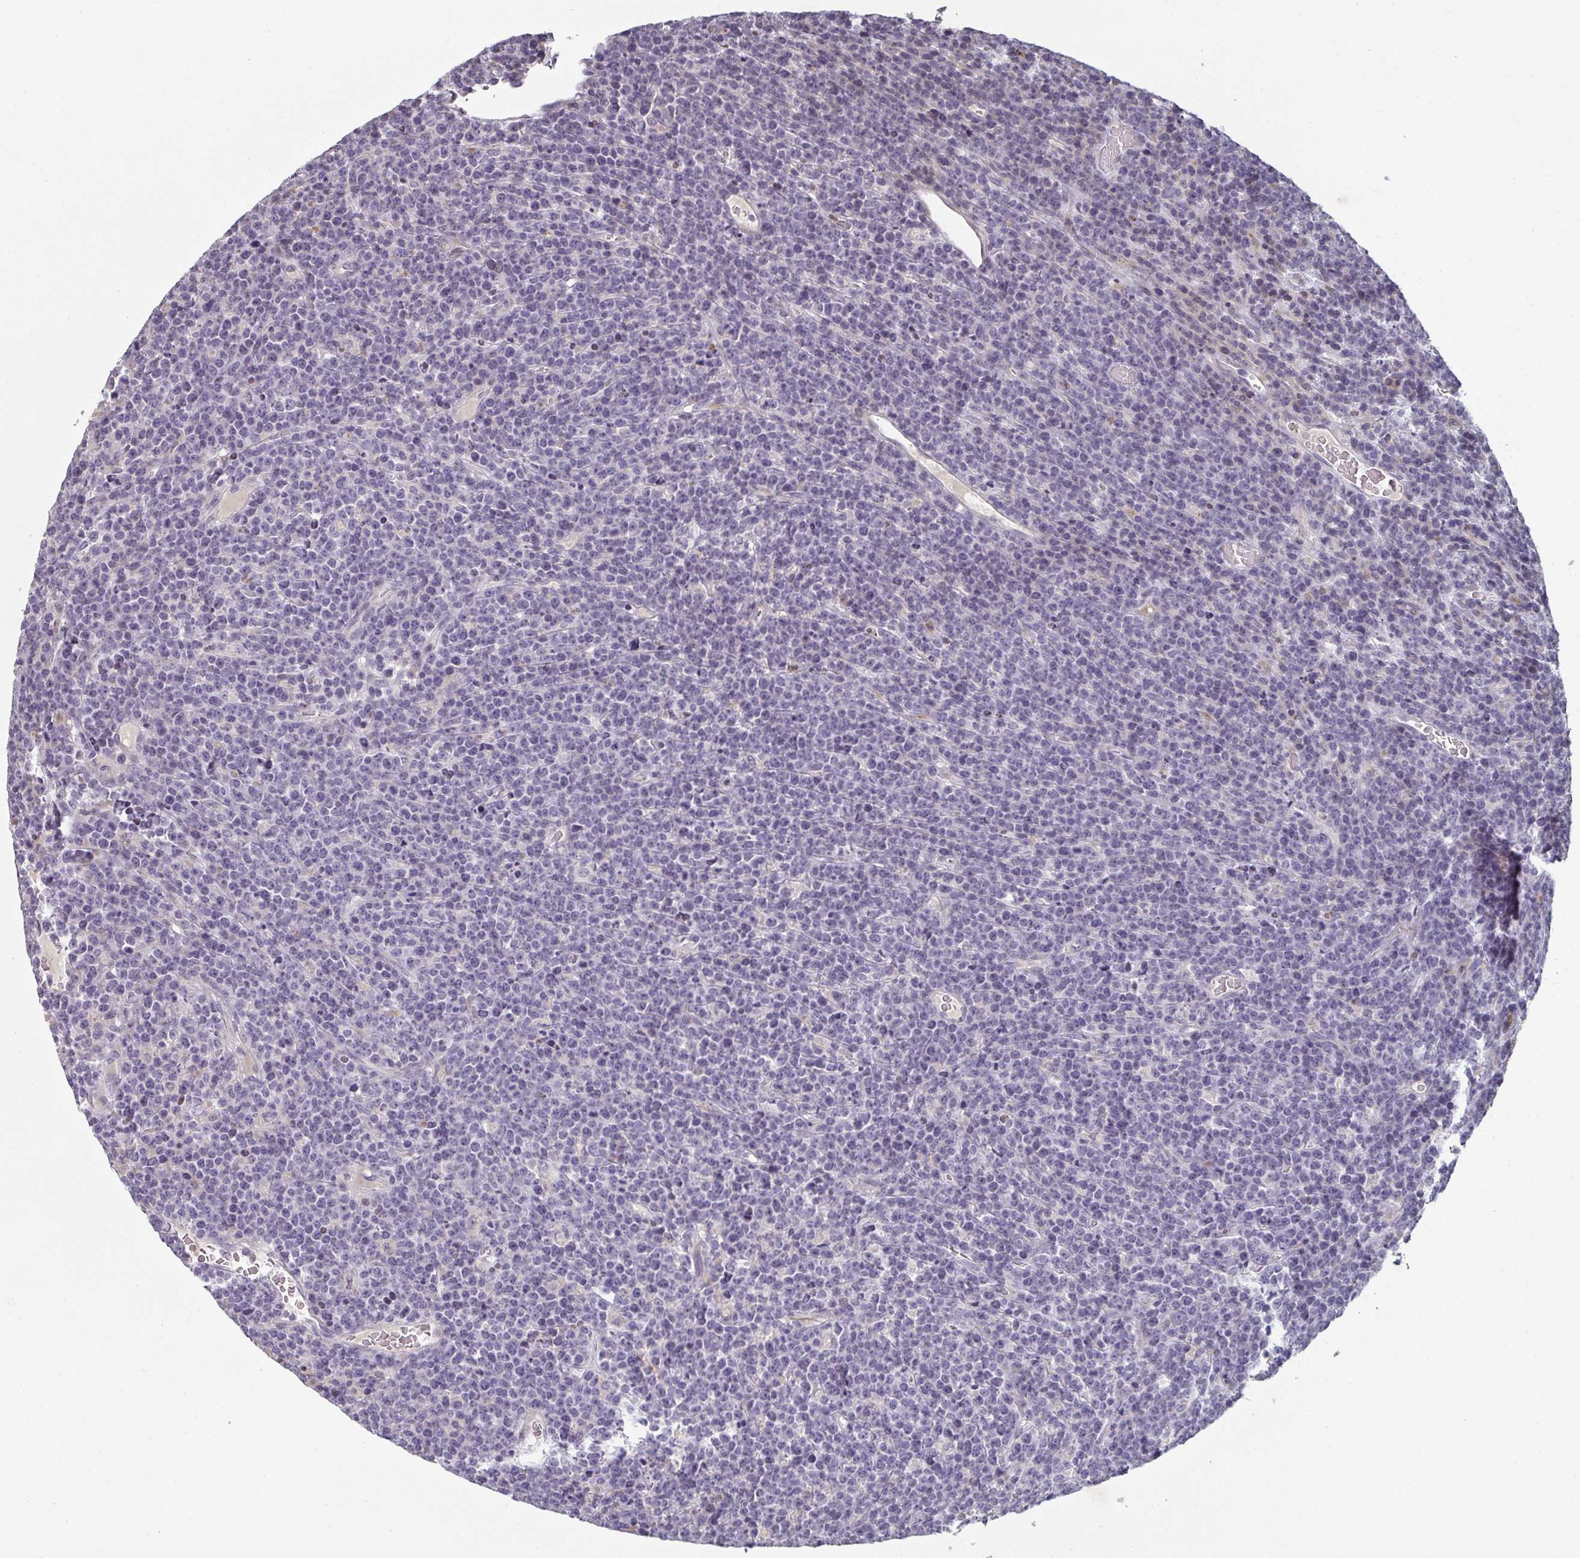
{"staining": {"intensity": "negative", "quantity": "none", "location": "none"}, "tissue": "lymphoma", "cell_type": "Tumor cells", "image_type": "cancer", "snomed": [{"axis": "morphology", "description": "Malignant lymphoma, non-Hodgkin's type, High grade"}, {"axis": "topography", "description": "Ovary"}], "caption": "A photomicrograph of human lymphoma is negative for staining in tumor cells.", "gene": "A1CF", "patient": {"sex": "female", "age": 56}}